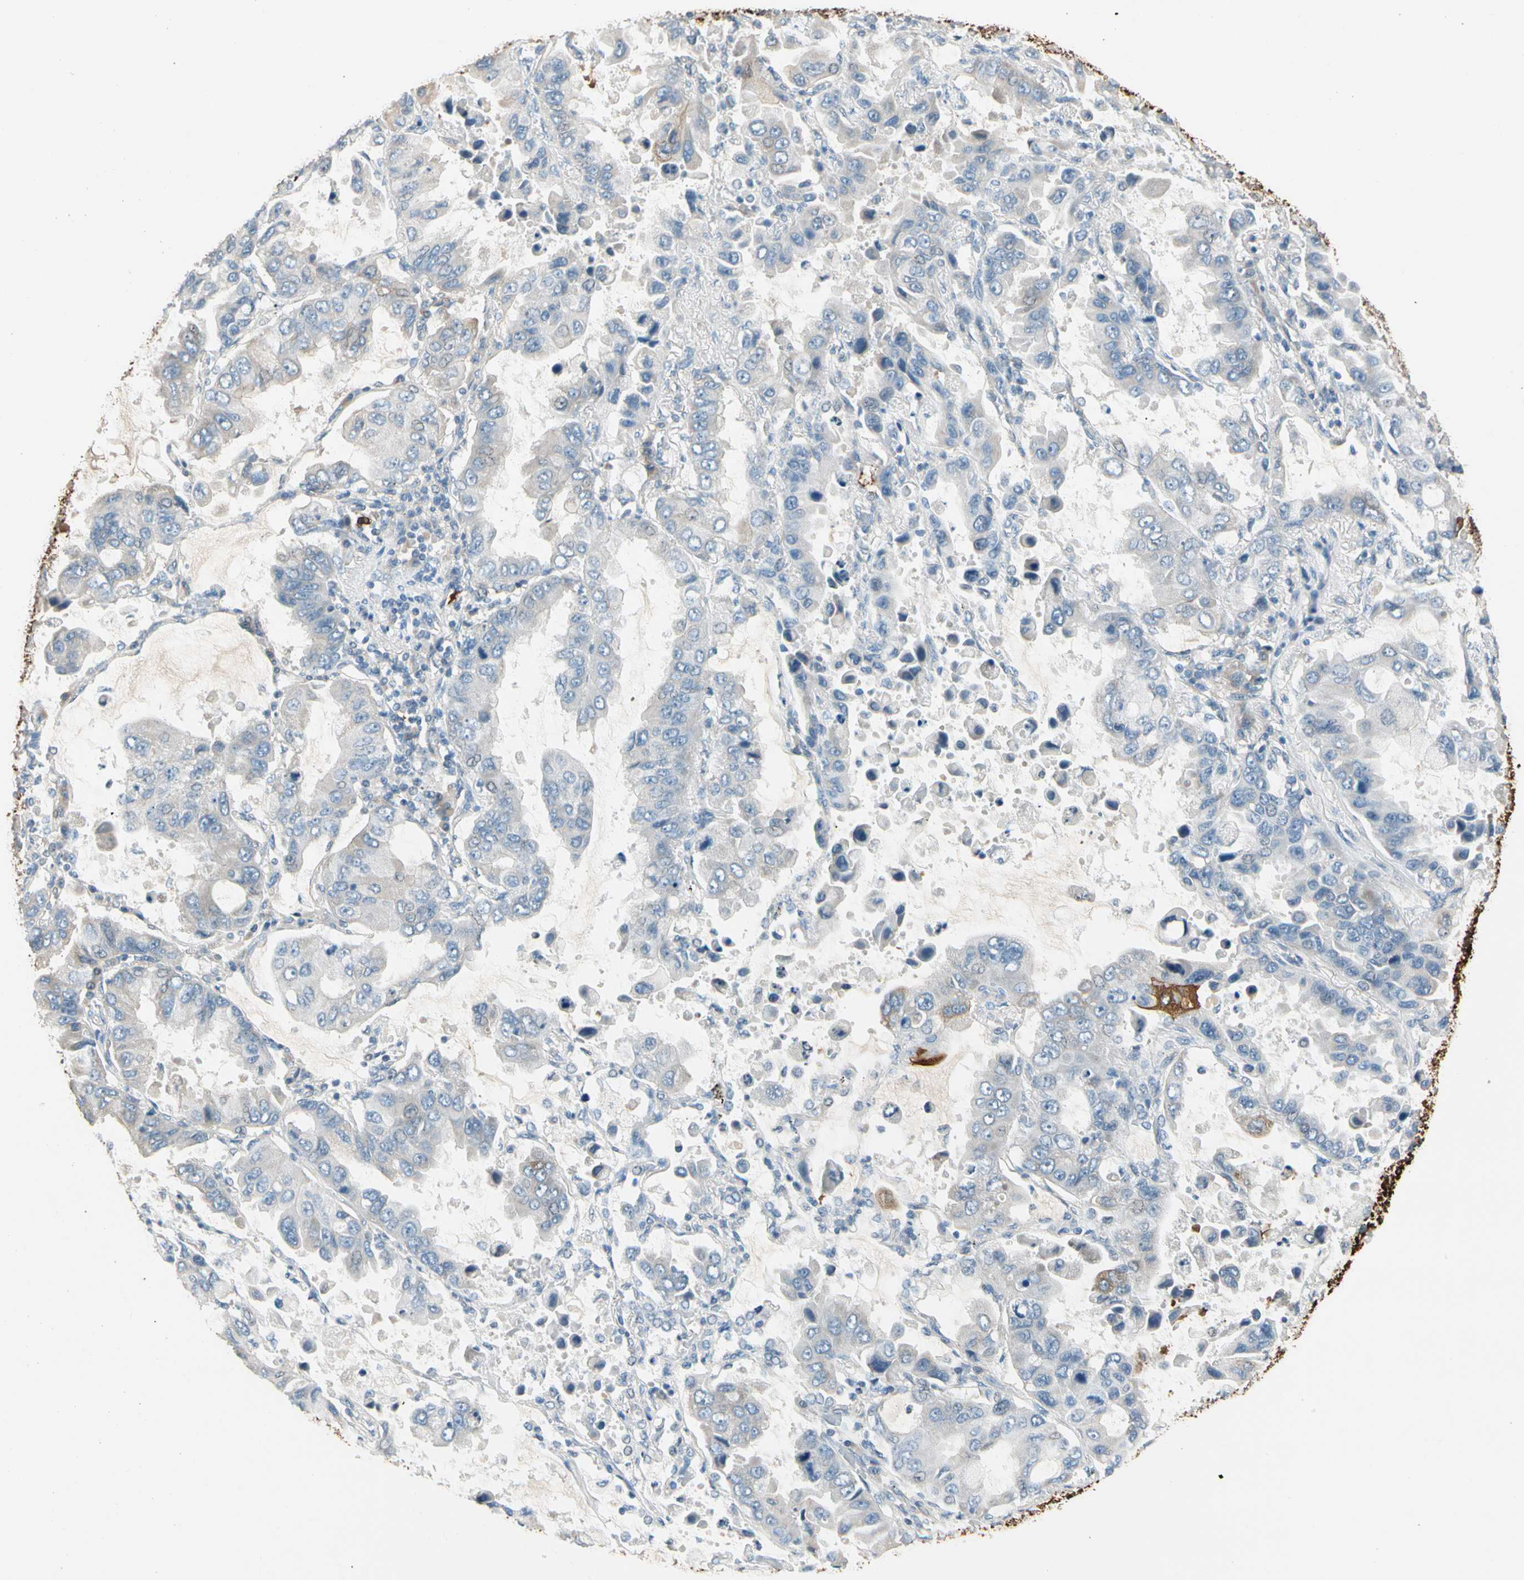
{"staining": {"intensity": "moderate", "quantity": "<25%", "location": "cytoplasmic/membranous"}, "tissue": "lung cancer", "cell_type": "Tumor cells", "image_type": "cancer", "snomed": [{"axis": "morphology", "description": "Adenocarcinoma, NOS"}, {"axis": "topography", "description": "Lung"}], "caption": "The micrograph reveals a brown stain indicating the presence of a protein in the cytoplasmic/membranous of tumor cells in adenocarcinoma (lung).", "gene": "STK40", "patient": {"sex": "male", "age": 64}}